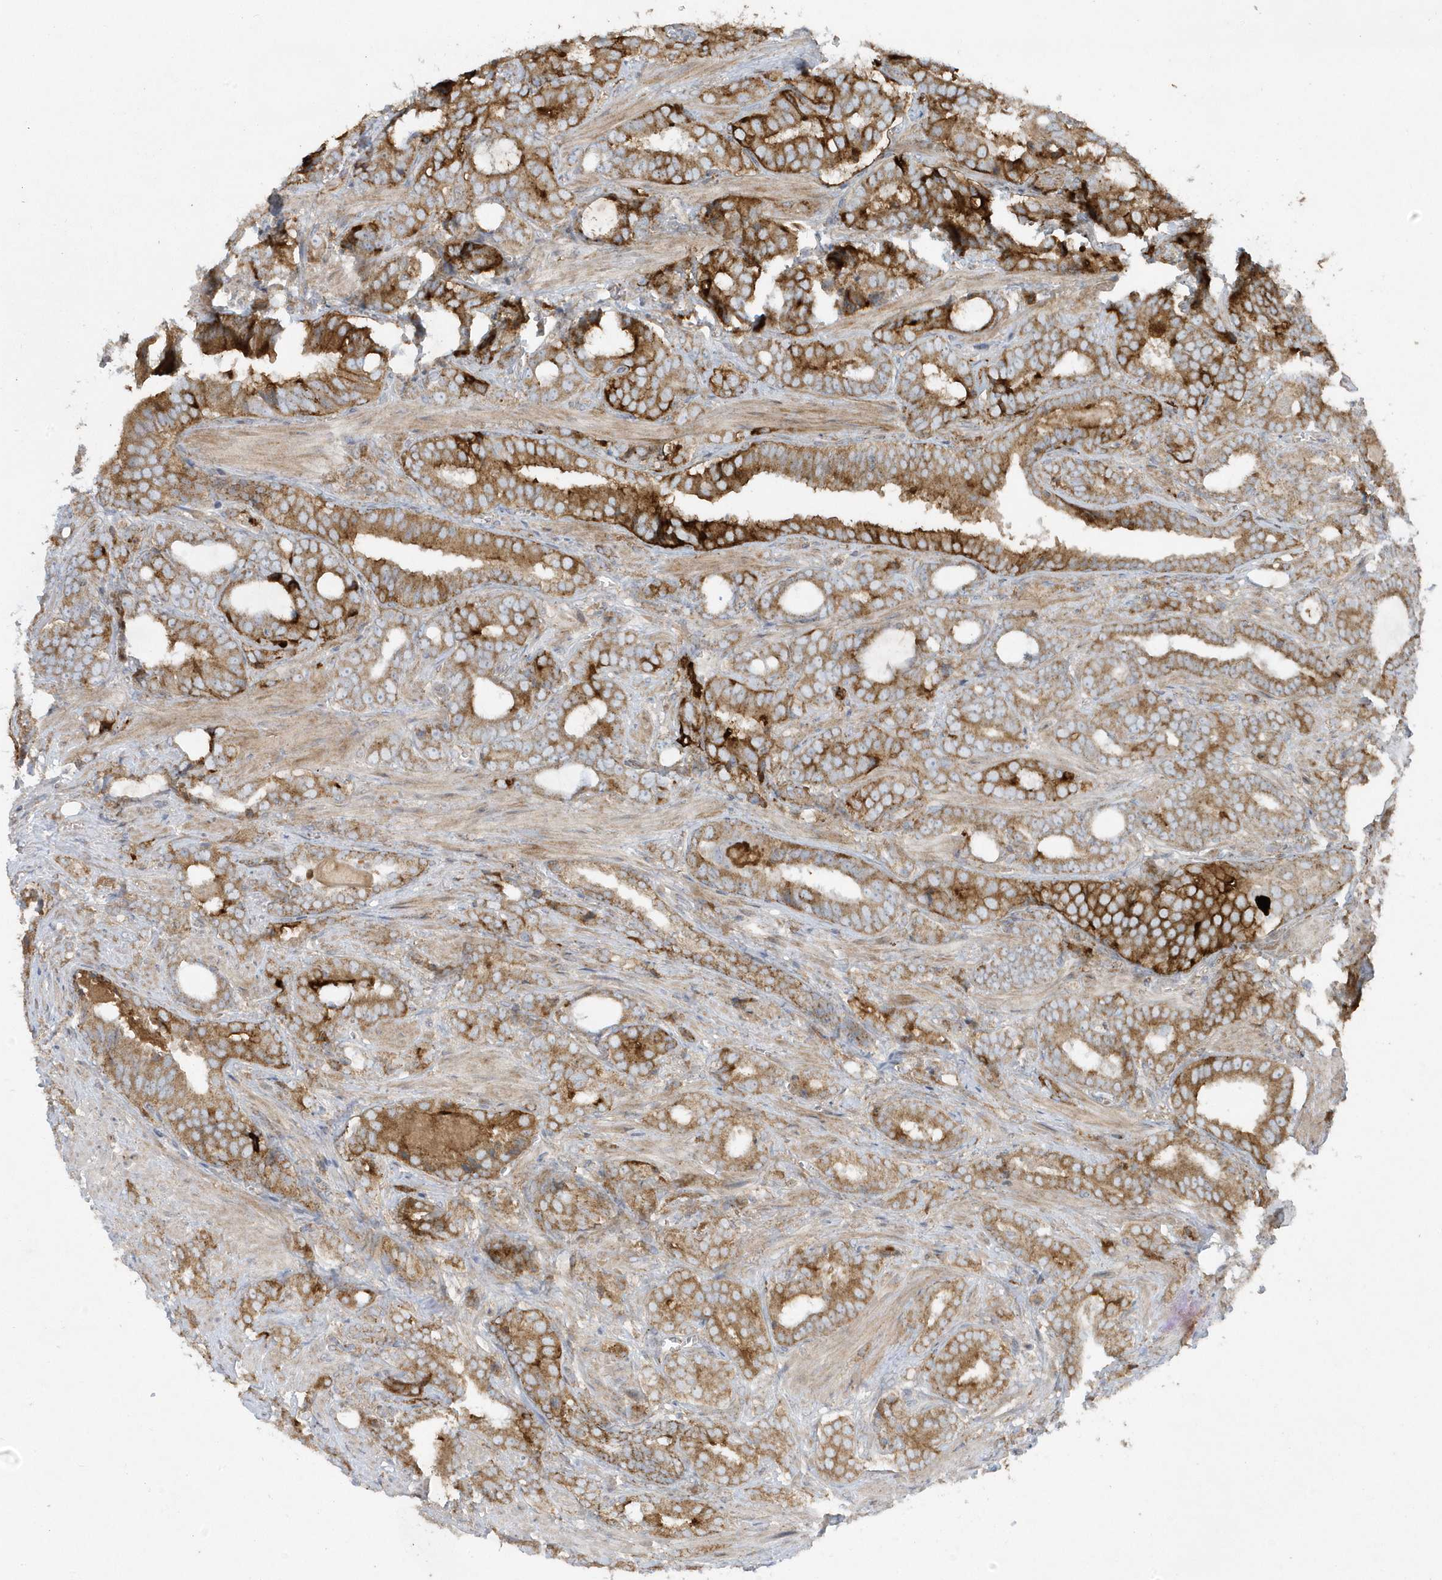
{"staining": {"intensity": "strong", "quantity": ">75%", "location": "cytoplasmic/membranous"}, "tissue": "prostate cancer", "cell_type": "Tumor cells", "image_type": "cancer", "snomed": [{"axis": "morphology", "description": "Adenocarcinoma, High grade"}, {"axis": "topography", "description": "Prostate and seminal vesicle, NOS"}], "caption": "Strong cytoplasmic/membranous protein expression is seen in about >75% of tumor cells in prostate cancer.", "gene": "SLC38A2", "patient": {"sex": "male", "age": 67}}